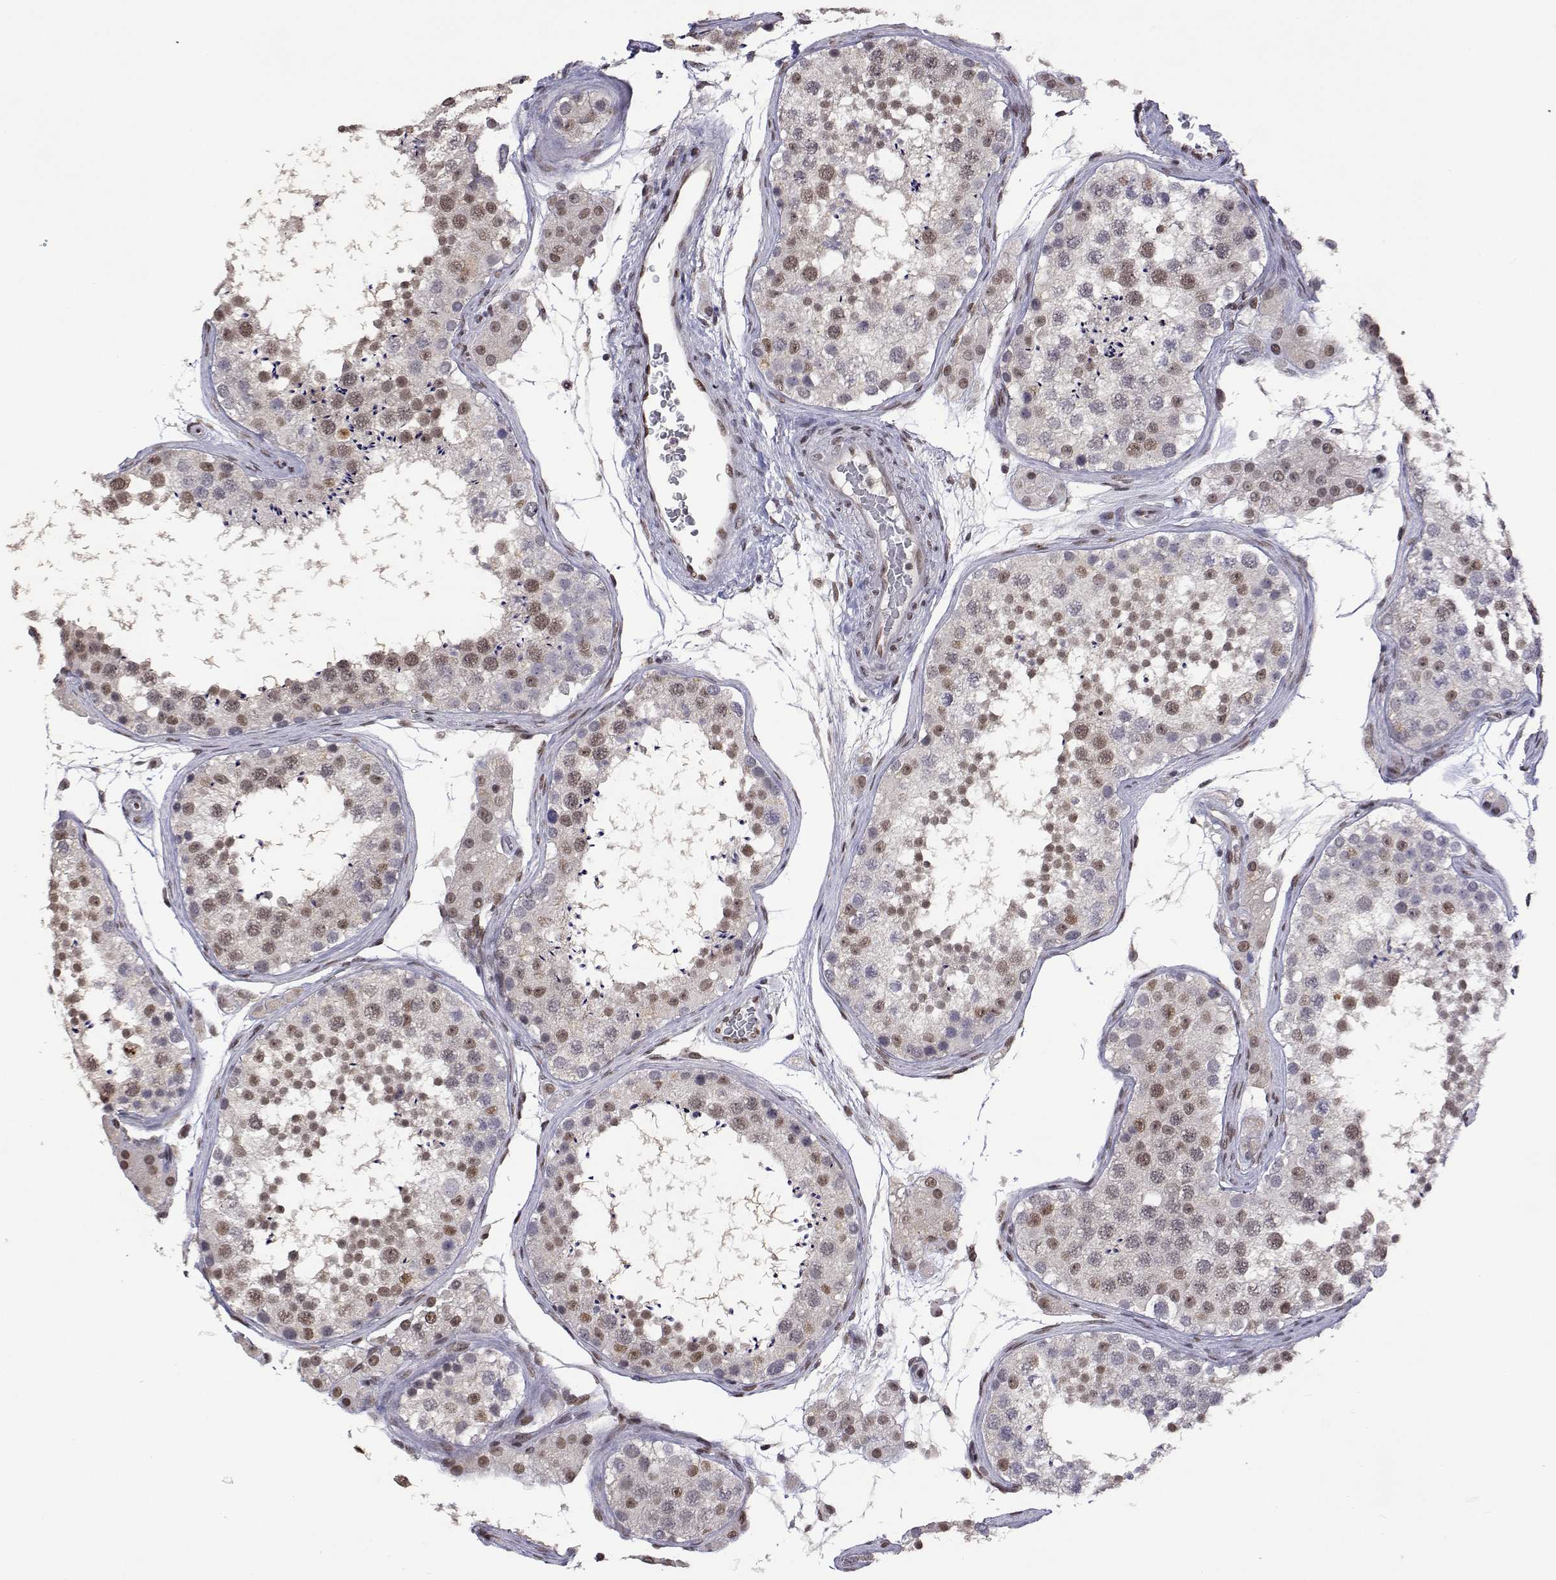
{"staining": {"intensity": "moderate", "quantity": "25%-75%", "location": "nuclear"}, "tissue": "testis", "cell_type": "Cells in seminiferous ducts", "image_type": "normal", "snomed": [{"axis": "morphology", "description": "Normal tissue, NOS"}, {"axis": "topography", "description": "Testis"}], "caption": "The immunohistochemical stain highlights moderate nuclear positivity in cells in seminiferous ducts of unremarkable testis. (Brightfield microscopy of DAB IHC at high magnification).", "gene": "HNRNPA0", "patient": {"sex": "male", "age": 41}}